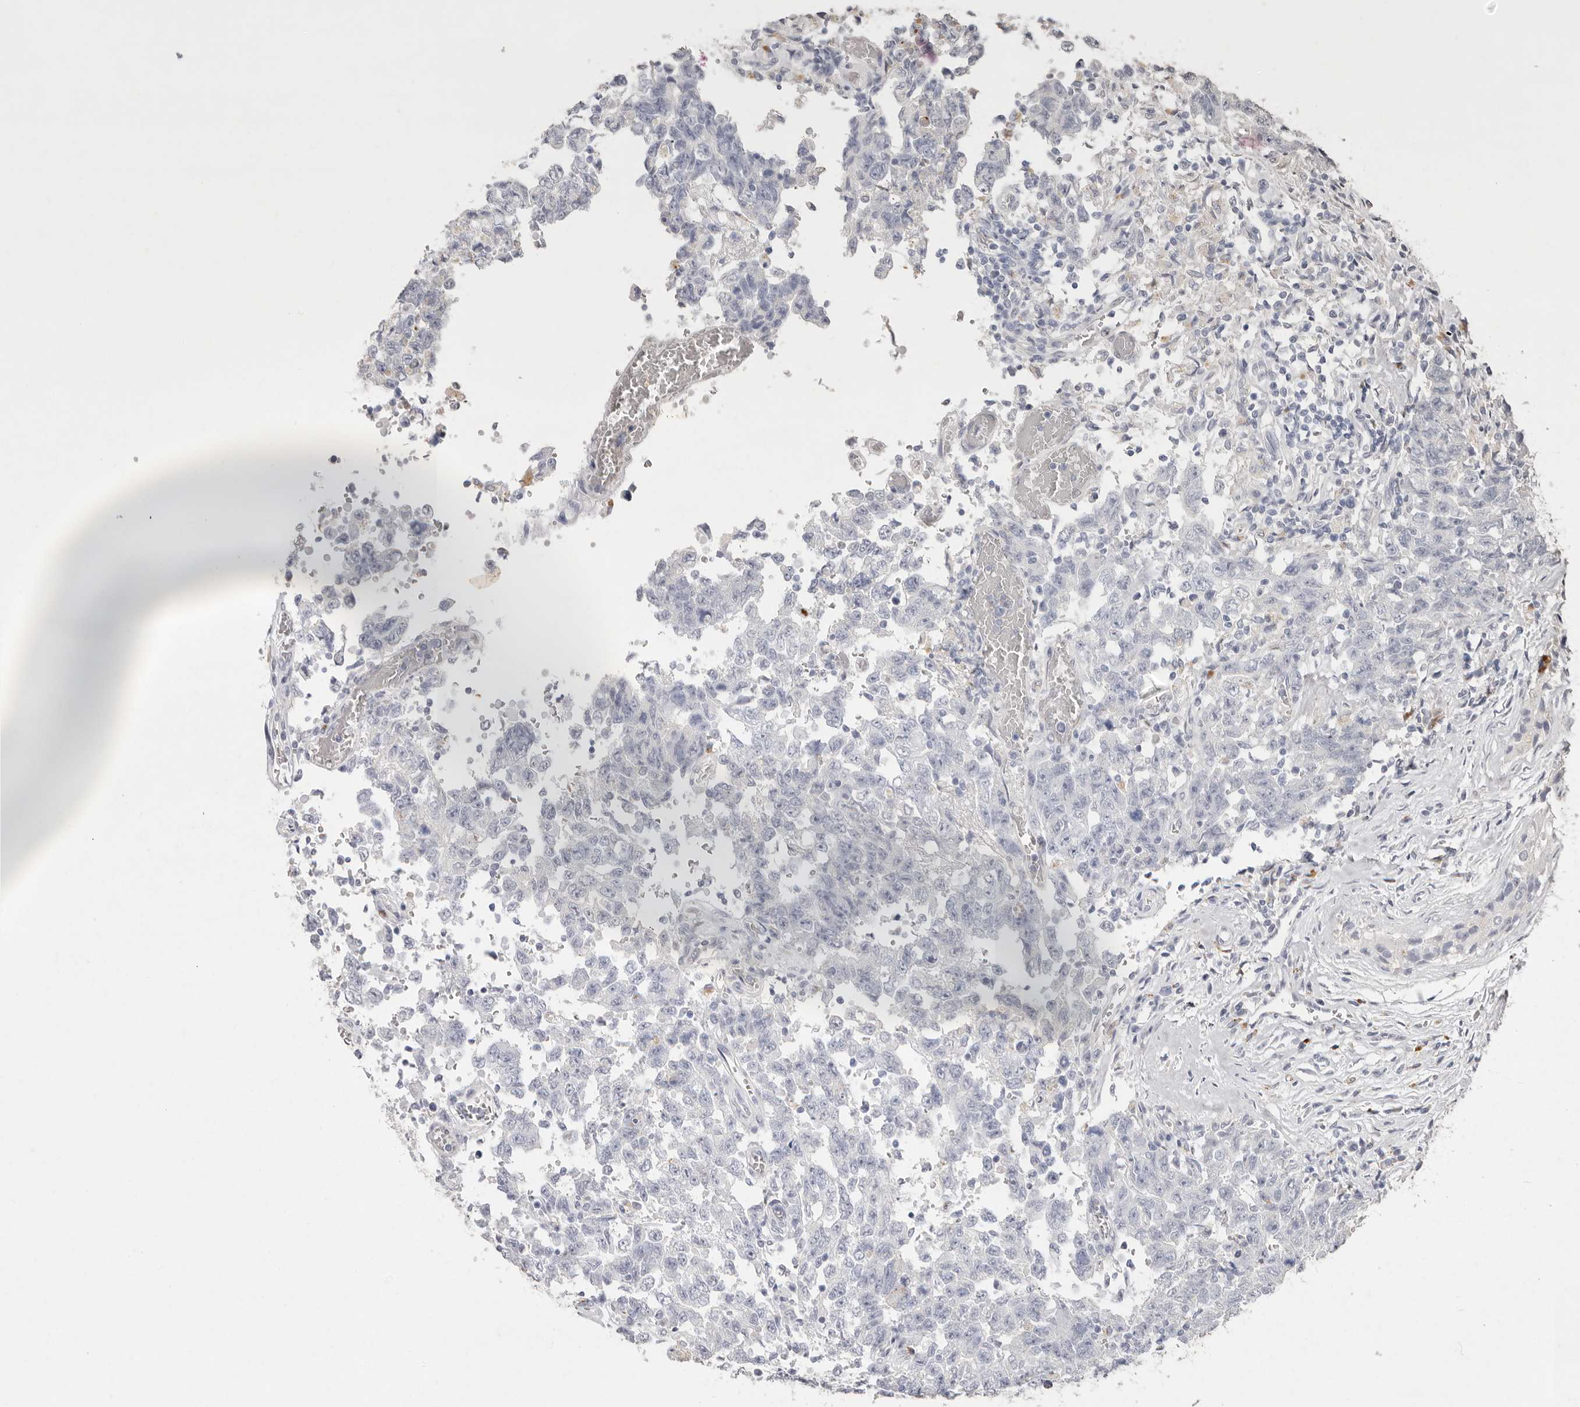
{"staining": {"intensity": "negative", "quantity": "none", "location": "none"}, "tissue": "testis cancer", "cell_type": "Tumor cells", "image_type": "cancer", "snomed": [{"axis": "morphology", "description": "Carcinoma, Embryonal, NOS"}, {"axis": "topography", "description": "Testis"}], "caption": "Tumor cells are negative for protein expression in human testis embryonal carcinoma.", "gene": "FAM185A", "patient": {"sex": "male", "age": 26}}